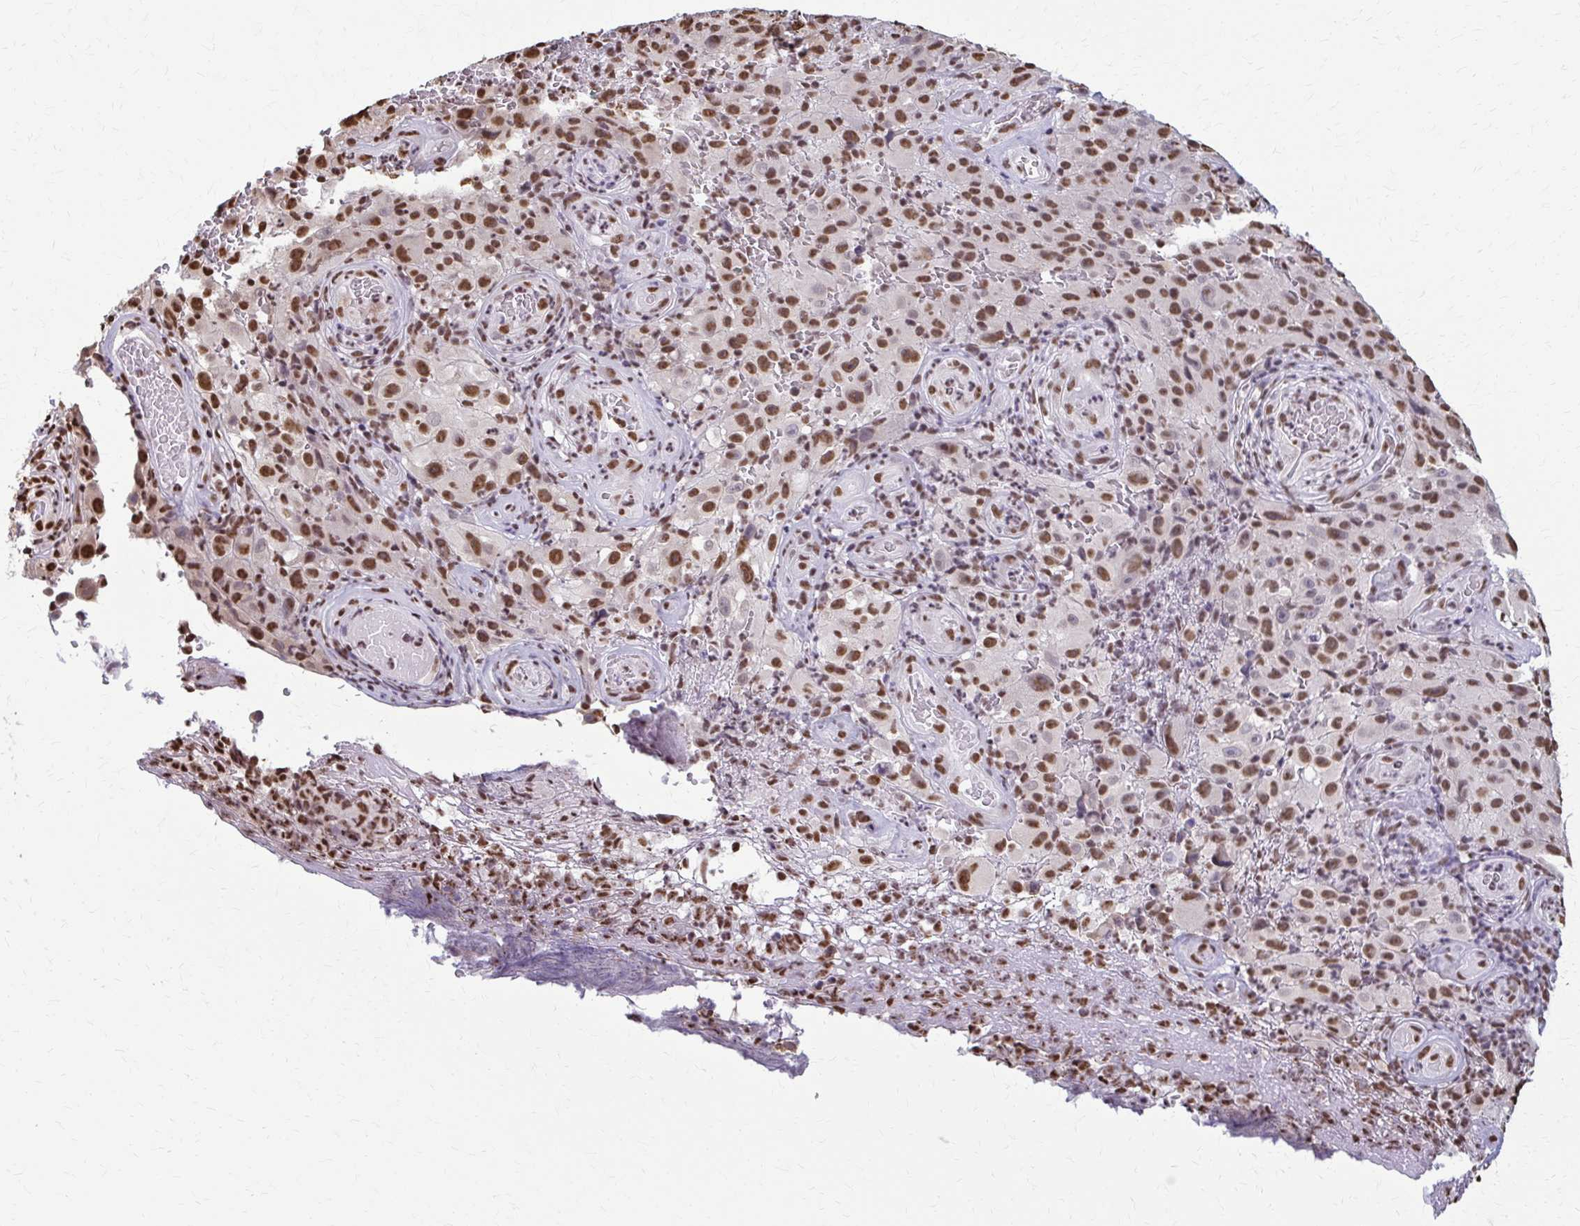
{"staining": {"intensity": "moderate", "quantity": ">75%", "location": "nuclear"}, "tissue": "melanoma", "cell_type": "Tumor cells", "image_type": "cancer", "snomed": [{"axis": "morphology", "description": "Malignant melanoma, NOS"}, {"axis": "topography", "description": "Skin"}], "caption": "Approximately >75% of tumor cells in malignant melanoma display moderate nuclear protein positivity as visualized by brown immunohistochemical staining.", "gene": "SNRPA", "patient": {"sex": "female", "age": 82}}